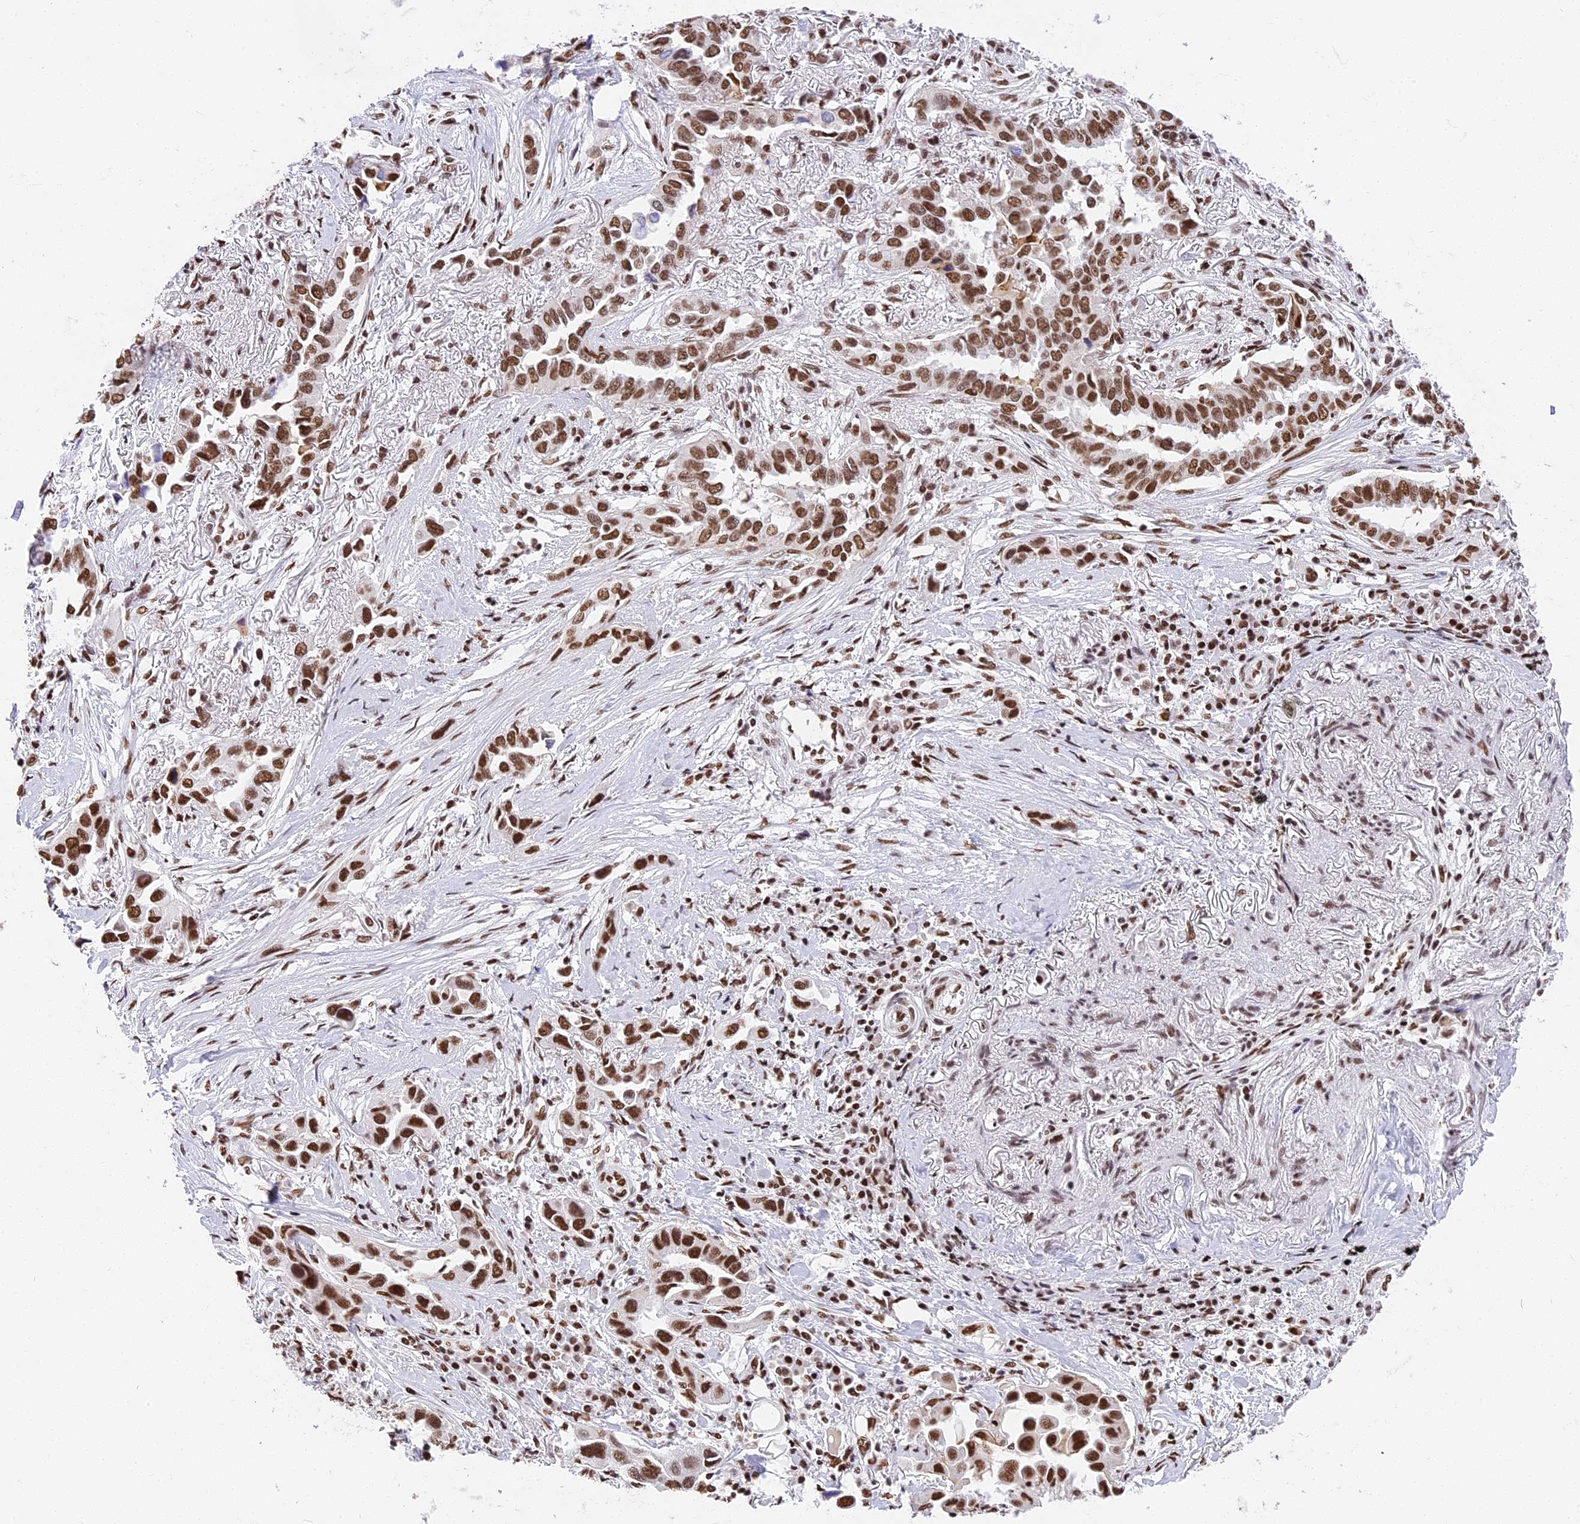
{"staining": {"intensity": "strong", "quantity": ">75%", "location": "nuclear"}, "tissue": "lung cancer", "cell_type": "Tumor cells", "image_type": "cancer", "snomed": [{"axis": "morphology", "description": "Adenocarcinoma, NOS"}, {"axis": "topography", "description": "Lung"}], "caption": "Strong nuclear protein positivity is appreciated in about >75% of tumor cells in adenocarcinoma (lung).", "gene": "SBNO1", "patient": {"sex": "female", "age": 76}}